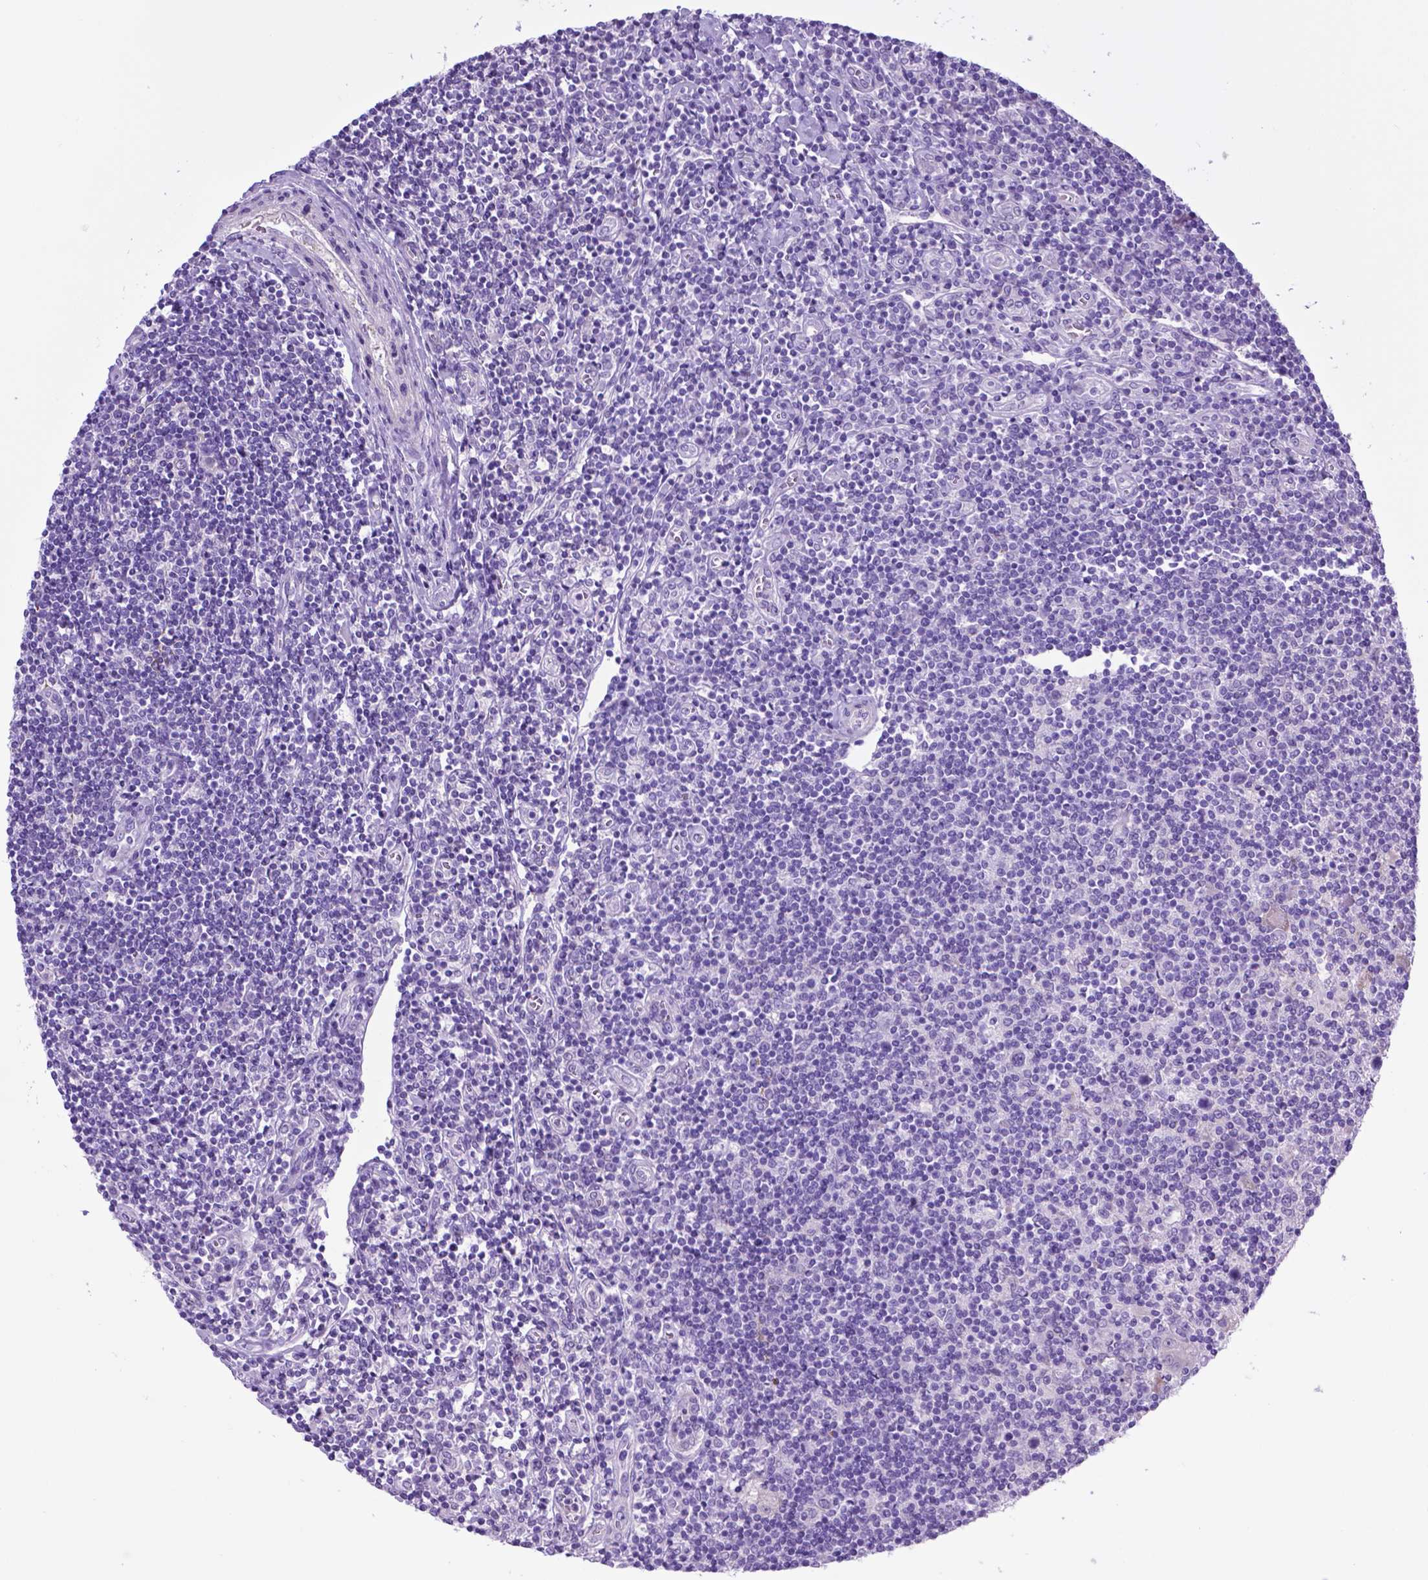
{"staining": {"intensity": "negative", "quantity": "none", "location": "none"}, "tissue": "lymphoma", "cell_type": "Tumor cells", "image_type": "cancer", "snomed": [{"axis": "morphology", "description": "Hodgkin's disease, NOS"}, {"axis": "topography", "description": "Lymph node"}], "caption": "This micrograph is of Hodgkin's disease stained with immunohistochemistry to label a protein in brown with the nuclei are counter-stained blue. There is no positivity in tumor cells. Brightfield microscopy of immunohistochemistry (IHC) stained with DAB (brown) and hematoxylin (blue), captured at high magnification.", "gene": "ADRA2B", "patient": {"sex": "male", "age": 40}}